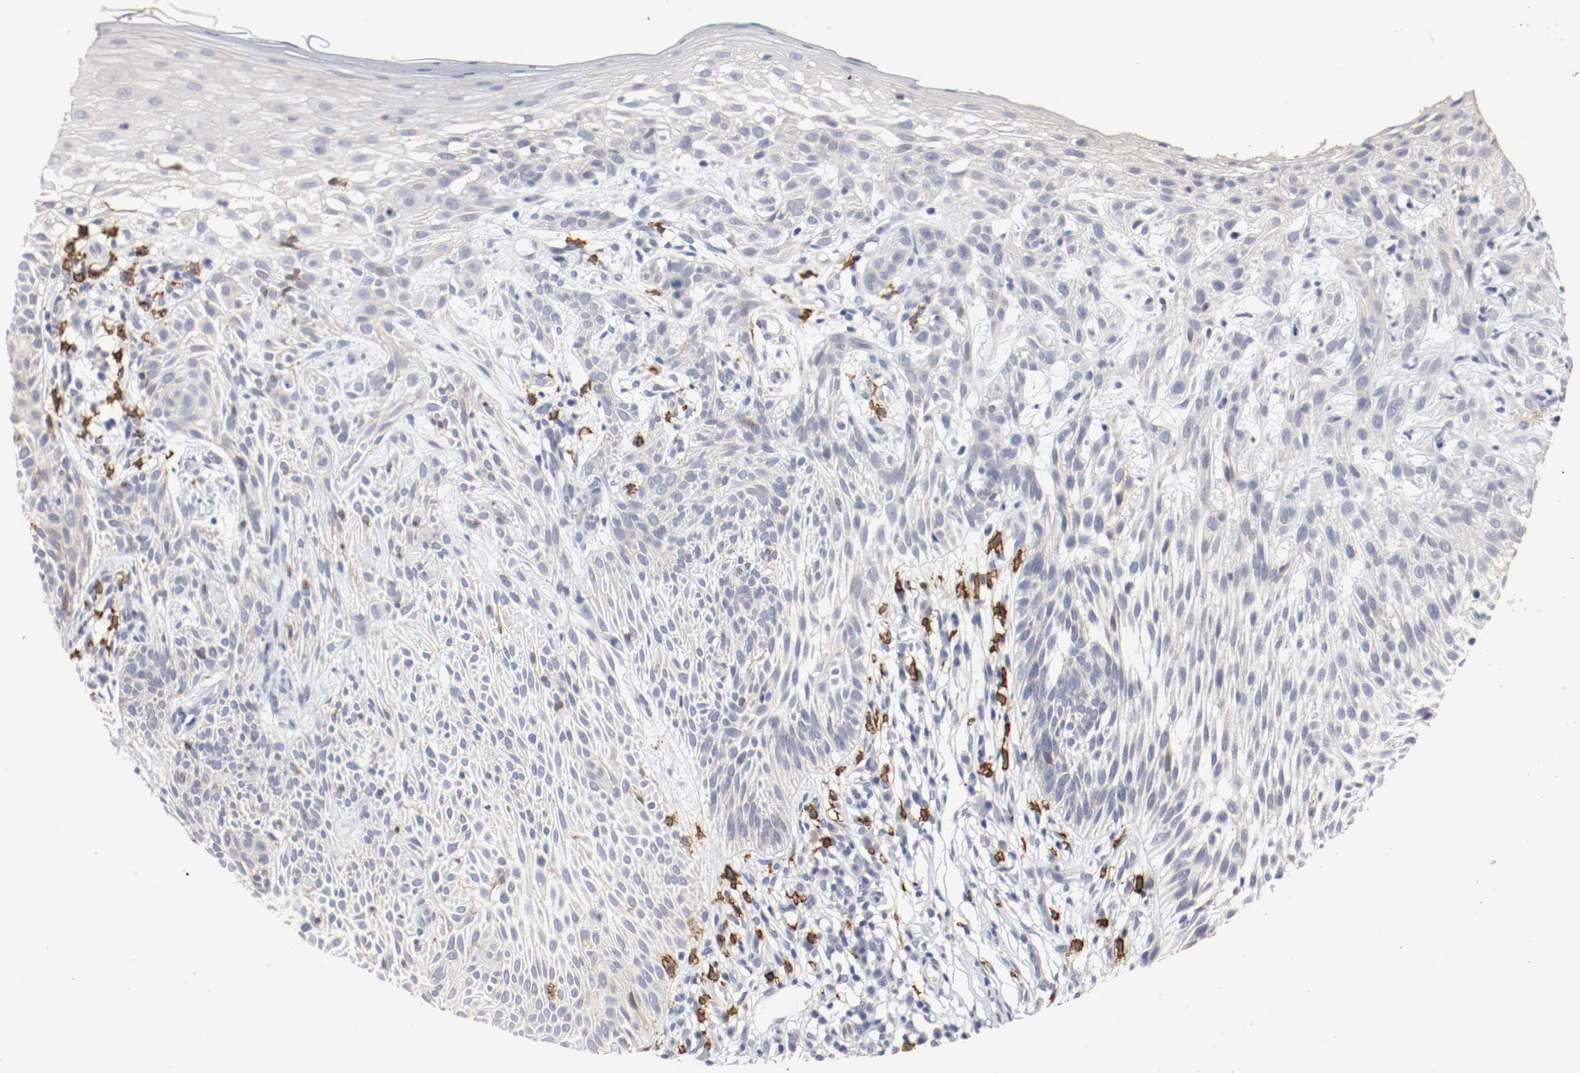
{"staining": {"intensity": "negative", "quantity": "none", "location": "none"}, "tissue": "skin cancer", "cell_type": "Tumor cells", "image_type": "cancer", "snomed": [{"axis": "morphology", "description": "Normal tissue, NOS"}, {"axis": "morphology", "description": "Basal cell carcinoma"}, {"axis": "topography", "description": "Skin"}], "caption": "High power microscopy image of an IHC micrograph of basal cell carcinoma (skin), revealing no significant staining in tumor cells.", "gene": "KIT", "patient": {"sex": "female", "age": 69}}